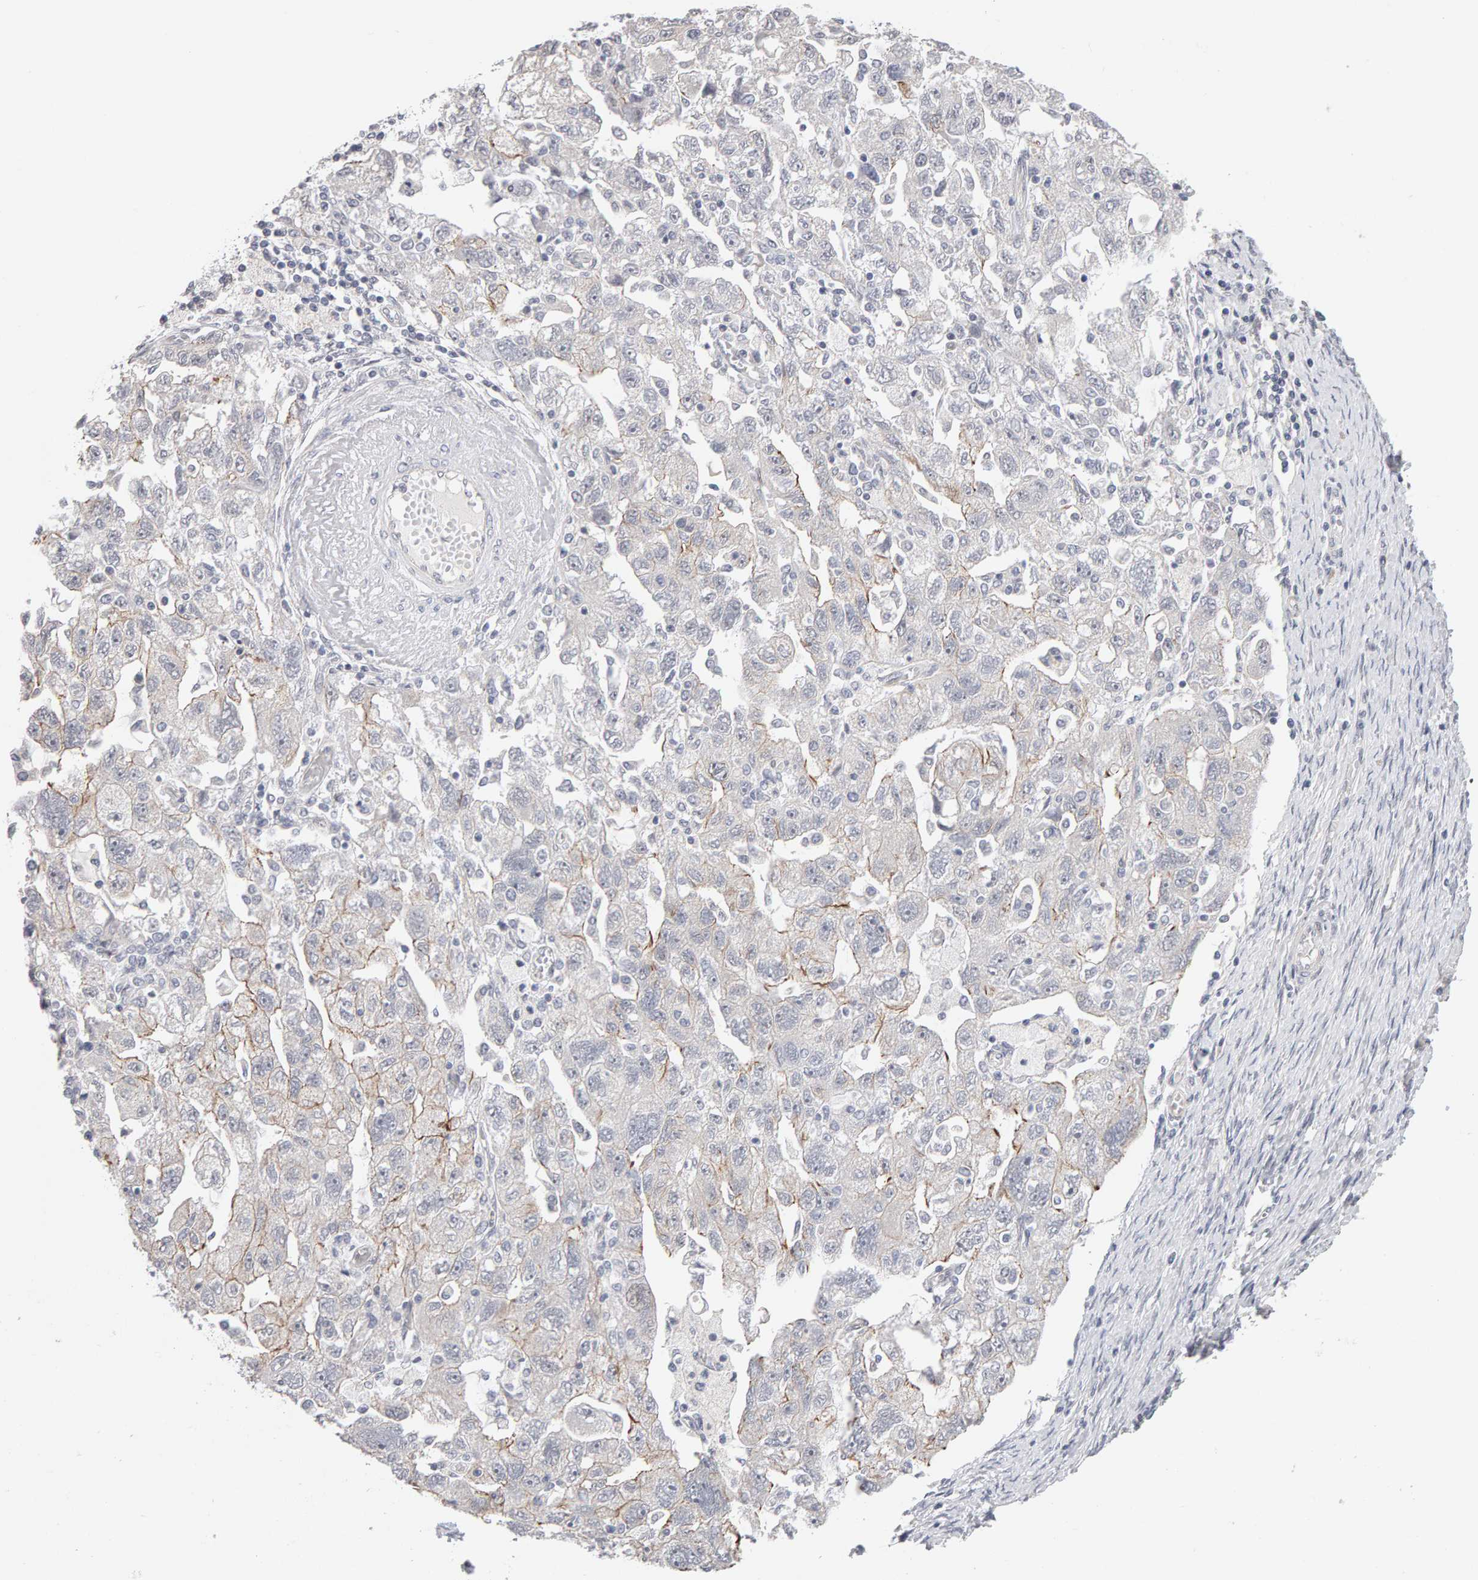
{"staining": {"intensity": "weak", "quantity": "<25%", "location": "cytoplasmic/membranous"}, "tissue": "ovarian cancer", "cell_type": "Tumor cells", "image_type": "cancer", "snomed": [{"axis": "morphology", "description": "Carcinoma, NOS"}, {"axis": "morphology", "description": "Cystadenocarcinoma, serous, NOS"}, {"axis": "topography", "description": "Ovary"}], "caption": "IHC image of neoplastic tissue: ovarian serous cystadenocarcinoma stained with DAB displays no significant protein expression in tumor cells.", "gene": "HNF4A", "patient": {"sex": "female", "age": 69}}